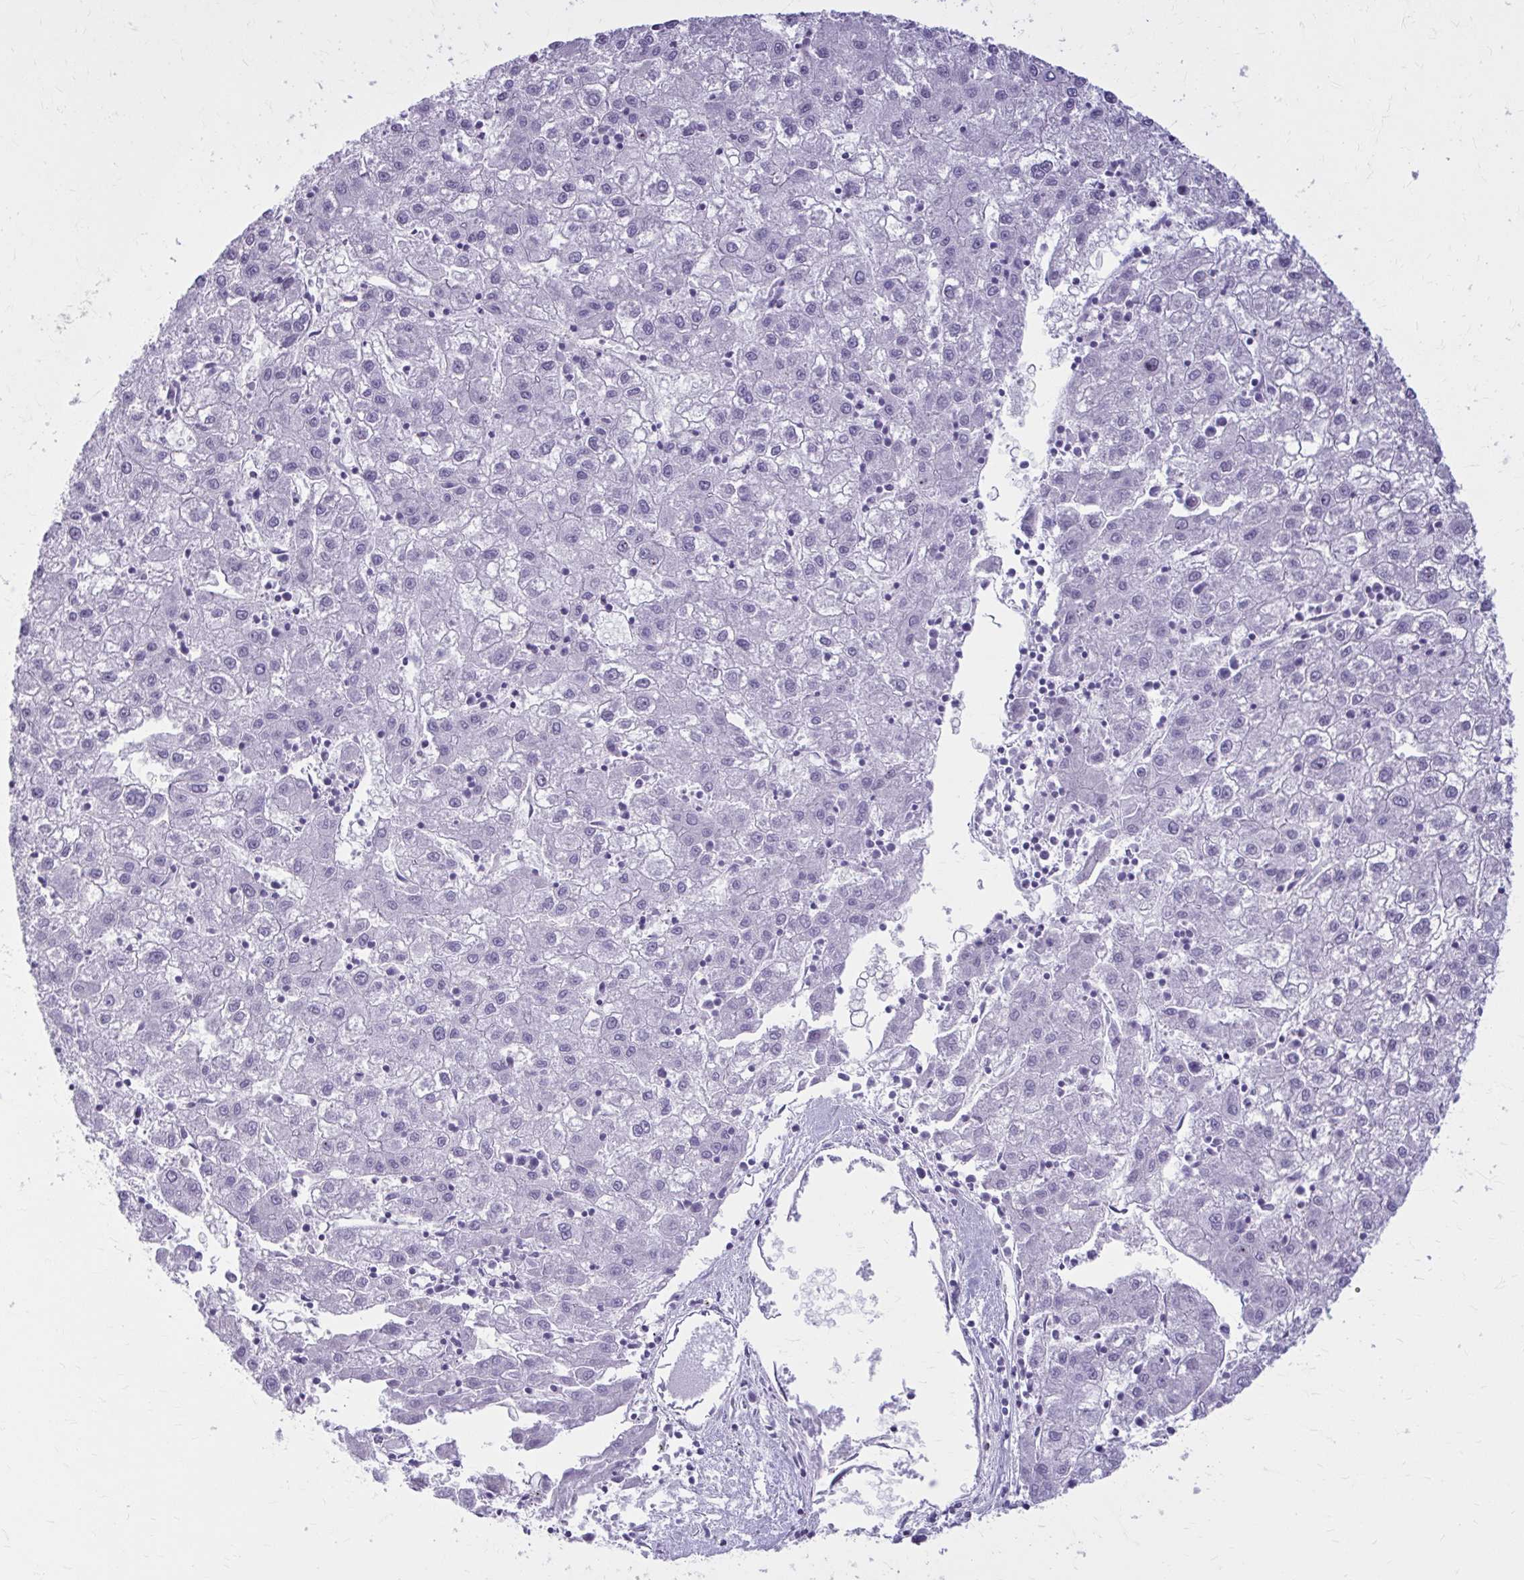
{"staining": {"intensity": "negative", "quantity": "none", "location": "none"}, "tissue": "liver cancer", "cell_type": "Tumor cells", "image_type": "cancer", "snomed": [{"axis": "morphology", "description": "Carcinoma, Hepatocellular, NOS"}, {"axis": "topography", "description": "Liver"}], "caption": "Immunohistochemistry (IHC) of liver cancer displays no expression in tumor cells. The staining was performed using DAB to visualize the protein expression in brown, while the nuclei were stained in blue with hematoxylin (Magnification: 20x).", "gene": "OR4B1", "patient": {"sex": "male", "age": 72}}